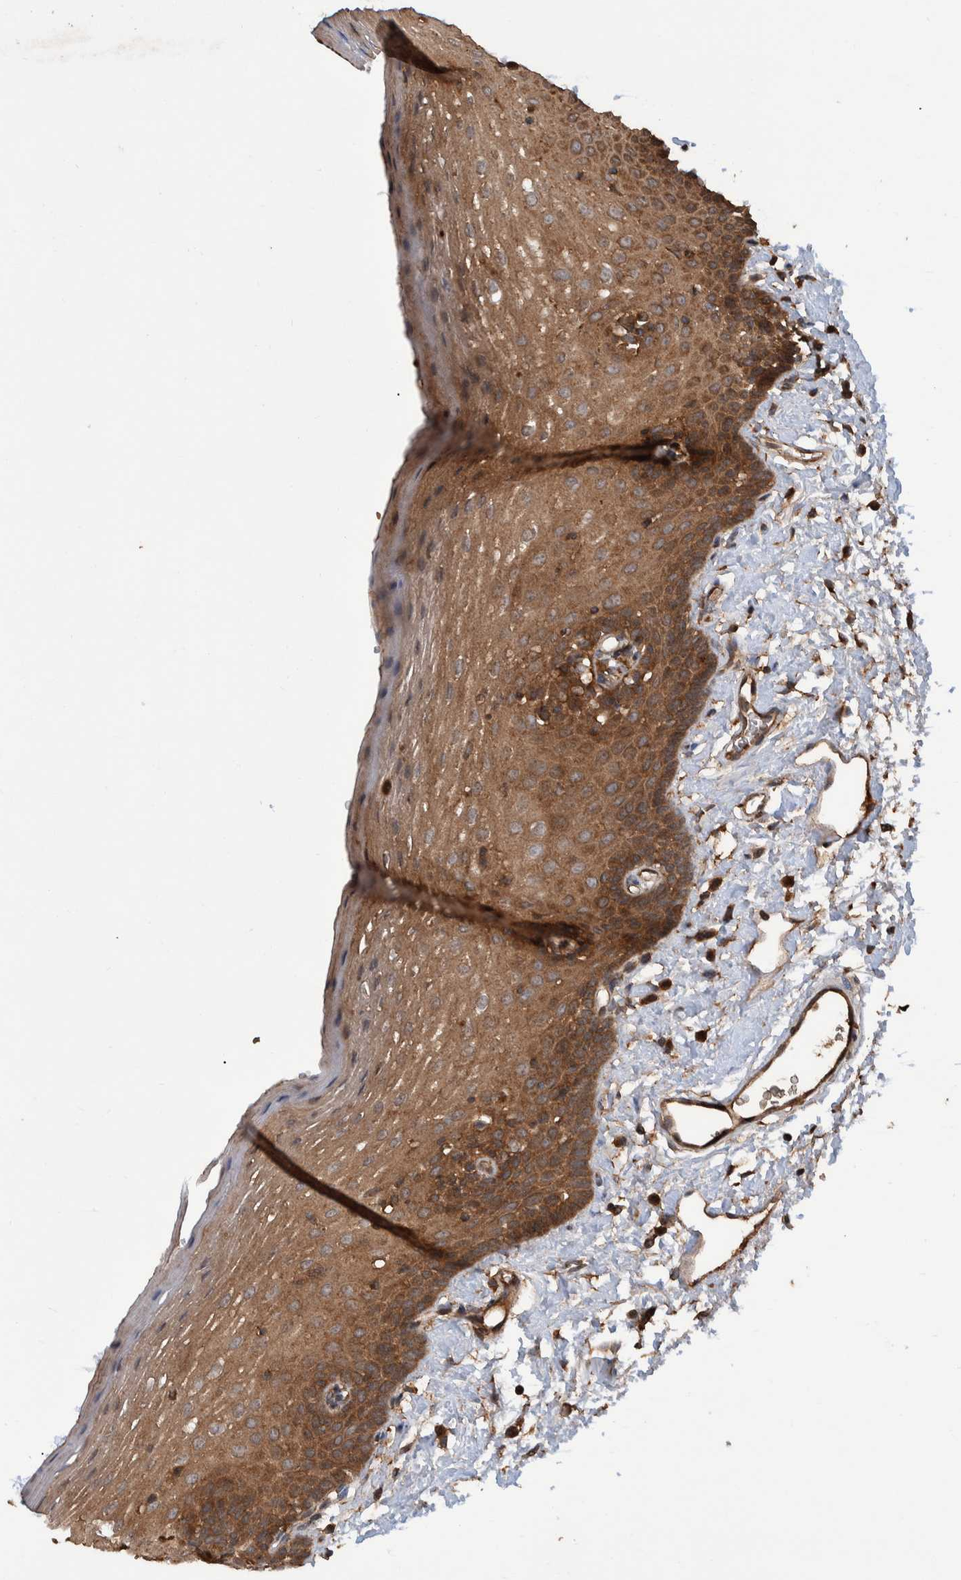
{"staining": {"intensity": "moderate", "quantity": ">75%", "location": "cytoplasmic/membranous"}, "tissue": "oral mucosa", "cell_type": "Squamous epithelial cells", "image_type": "normal", "snomed": [{"axis": "morphology", "description": "Normal tissue, NOS"}, {"axis": "topography", "description": "Oral tissue"}], "caption": "An immunohistochemistry (IHC) image of normal tissue is shown. Protein staining in brown labels moderate cytoplasmic/membranous positivity in oral mucosa within squamous epithelial cells. Immunohistochemistry stains the protein of interest in brown and the nuclei are stained blue.", "gene": "VBP1", "patient": {"sex": "male", "age": 66}}